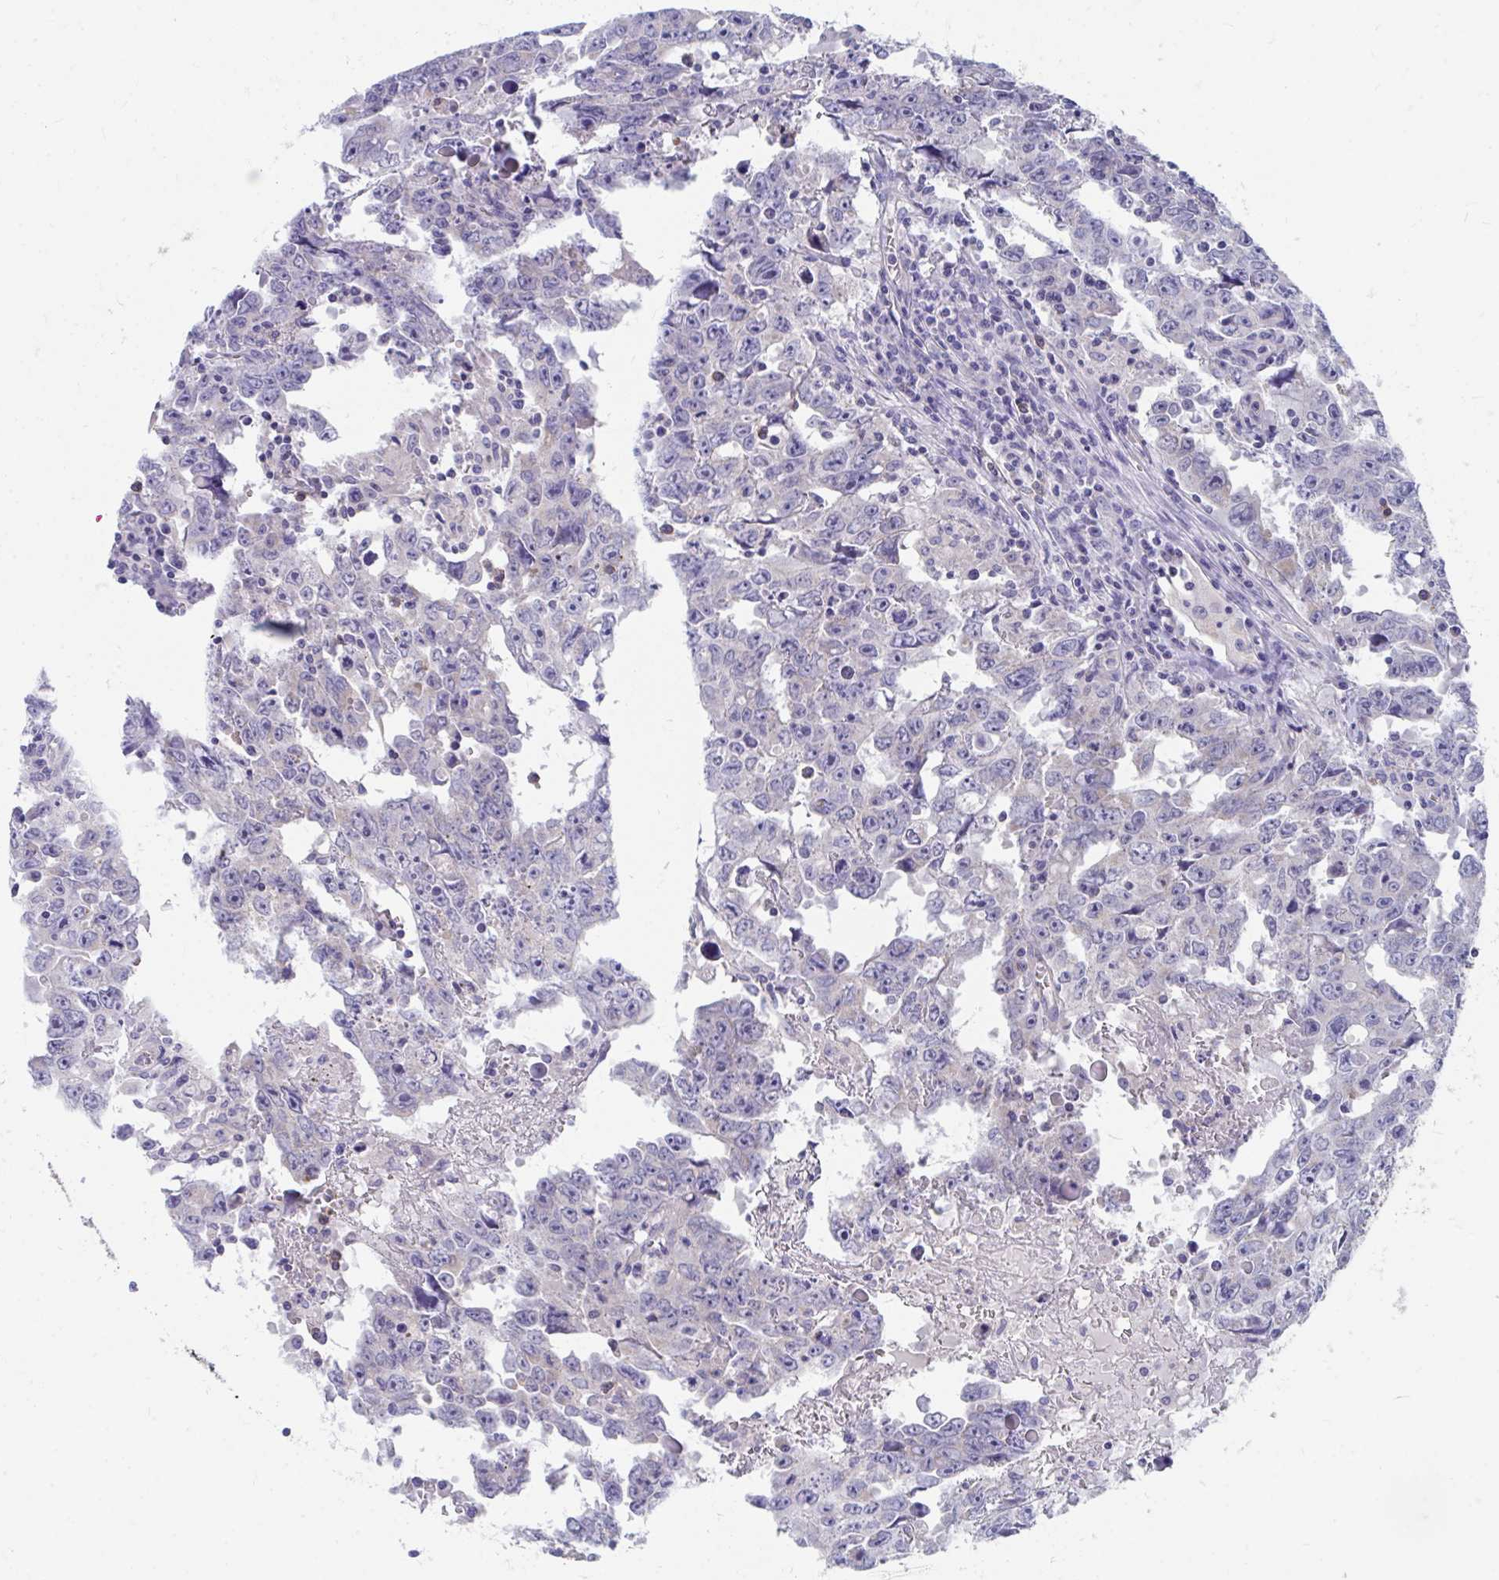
{"staining": {"intensity": "negative", "quantity": "none", "location": "none"}, "tissue": "testis cancer", "cell_type": "Tumor cells", "image_type": "cancer", "snomed": [{"axis": "morphology", "description": "Carcinoma, Embryonal, NOS"}, {"axis": "topography", "description": "Testis"}], "caption": "Immunohistochemistry (IHC) of embryonal carcinoma (testis) shows no positivity in tumor cells.", "gene": "FHIP1B", "patient": {"sex": "male", "age": 22}}